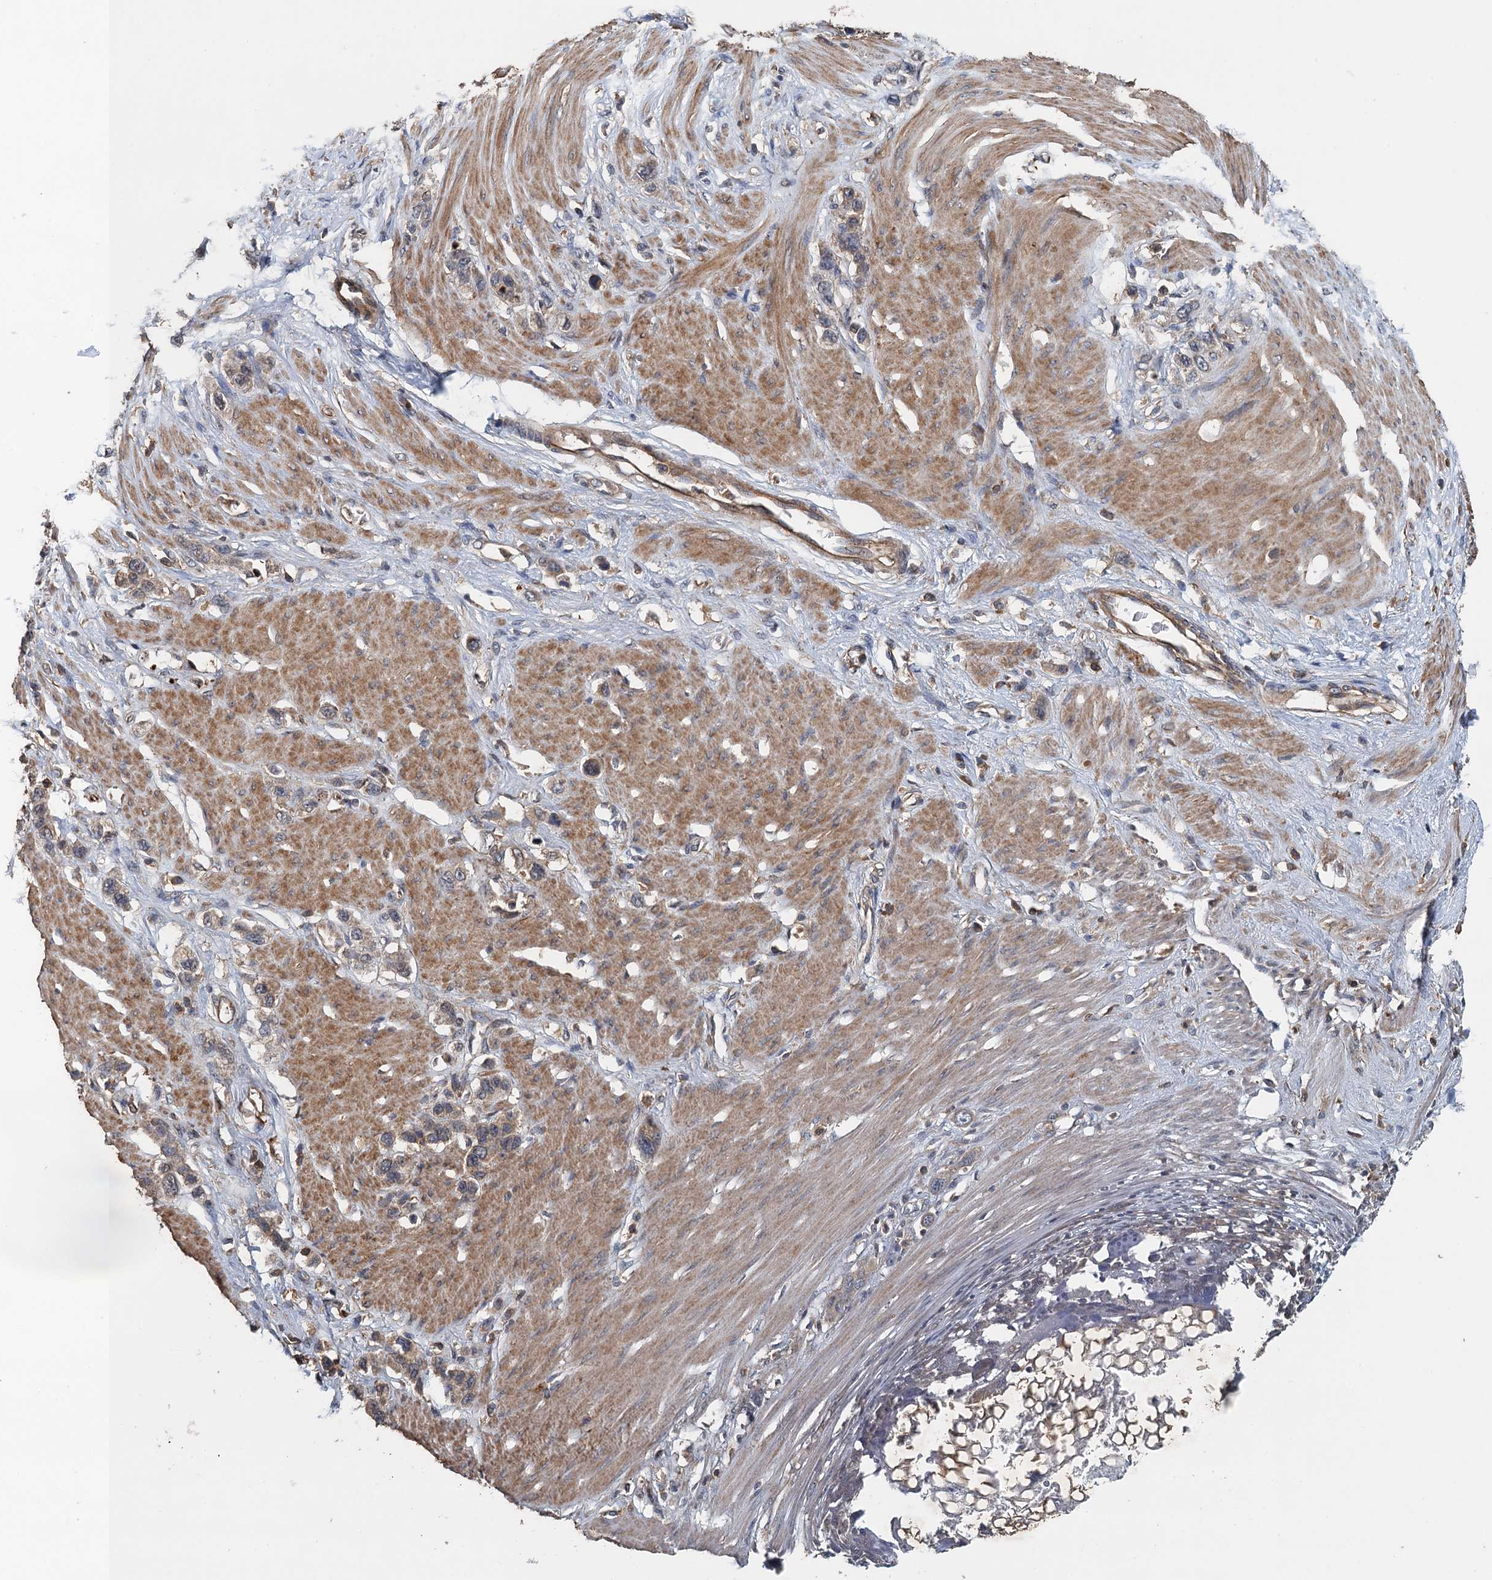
{"staining": {"intensity": "weak", "quantity": "25%-75%", "location": "cytoplasmic/membranous"}, "tissue": "stomach cancer", "cell_type": "Tumor cells", "image_type": "cancer", "snomed": [{"axis": "morphology", "description": "Adenocarcinoma, NOS"}, {"axis": "morphology", "description": "Adenocarcinoma, High grade"}, {"axis": "topography", "description": "Stomach, upper"}, {"axis": "topography", "description": "Stomach, lower"}], "caption": "Immunohistochemistry of stomach high-grade adenocarcinoma demonstrates low levels of weak cytoplasmic/membranous positivity in approximately 25%-75% of tumor cells. (Brightfield microscopy of DAB IHC at high magnification).", "gene": "BORCS5", "patient": {"sex": "female", "age": 65}}